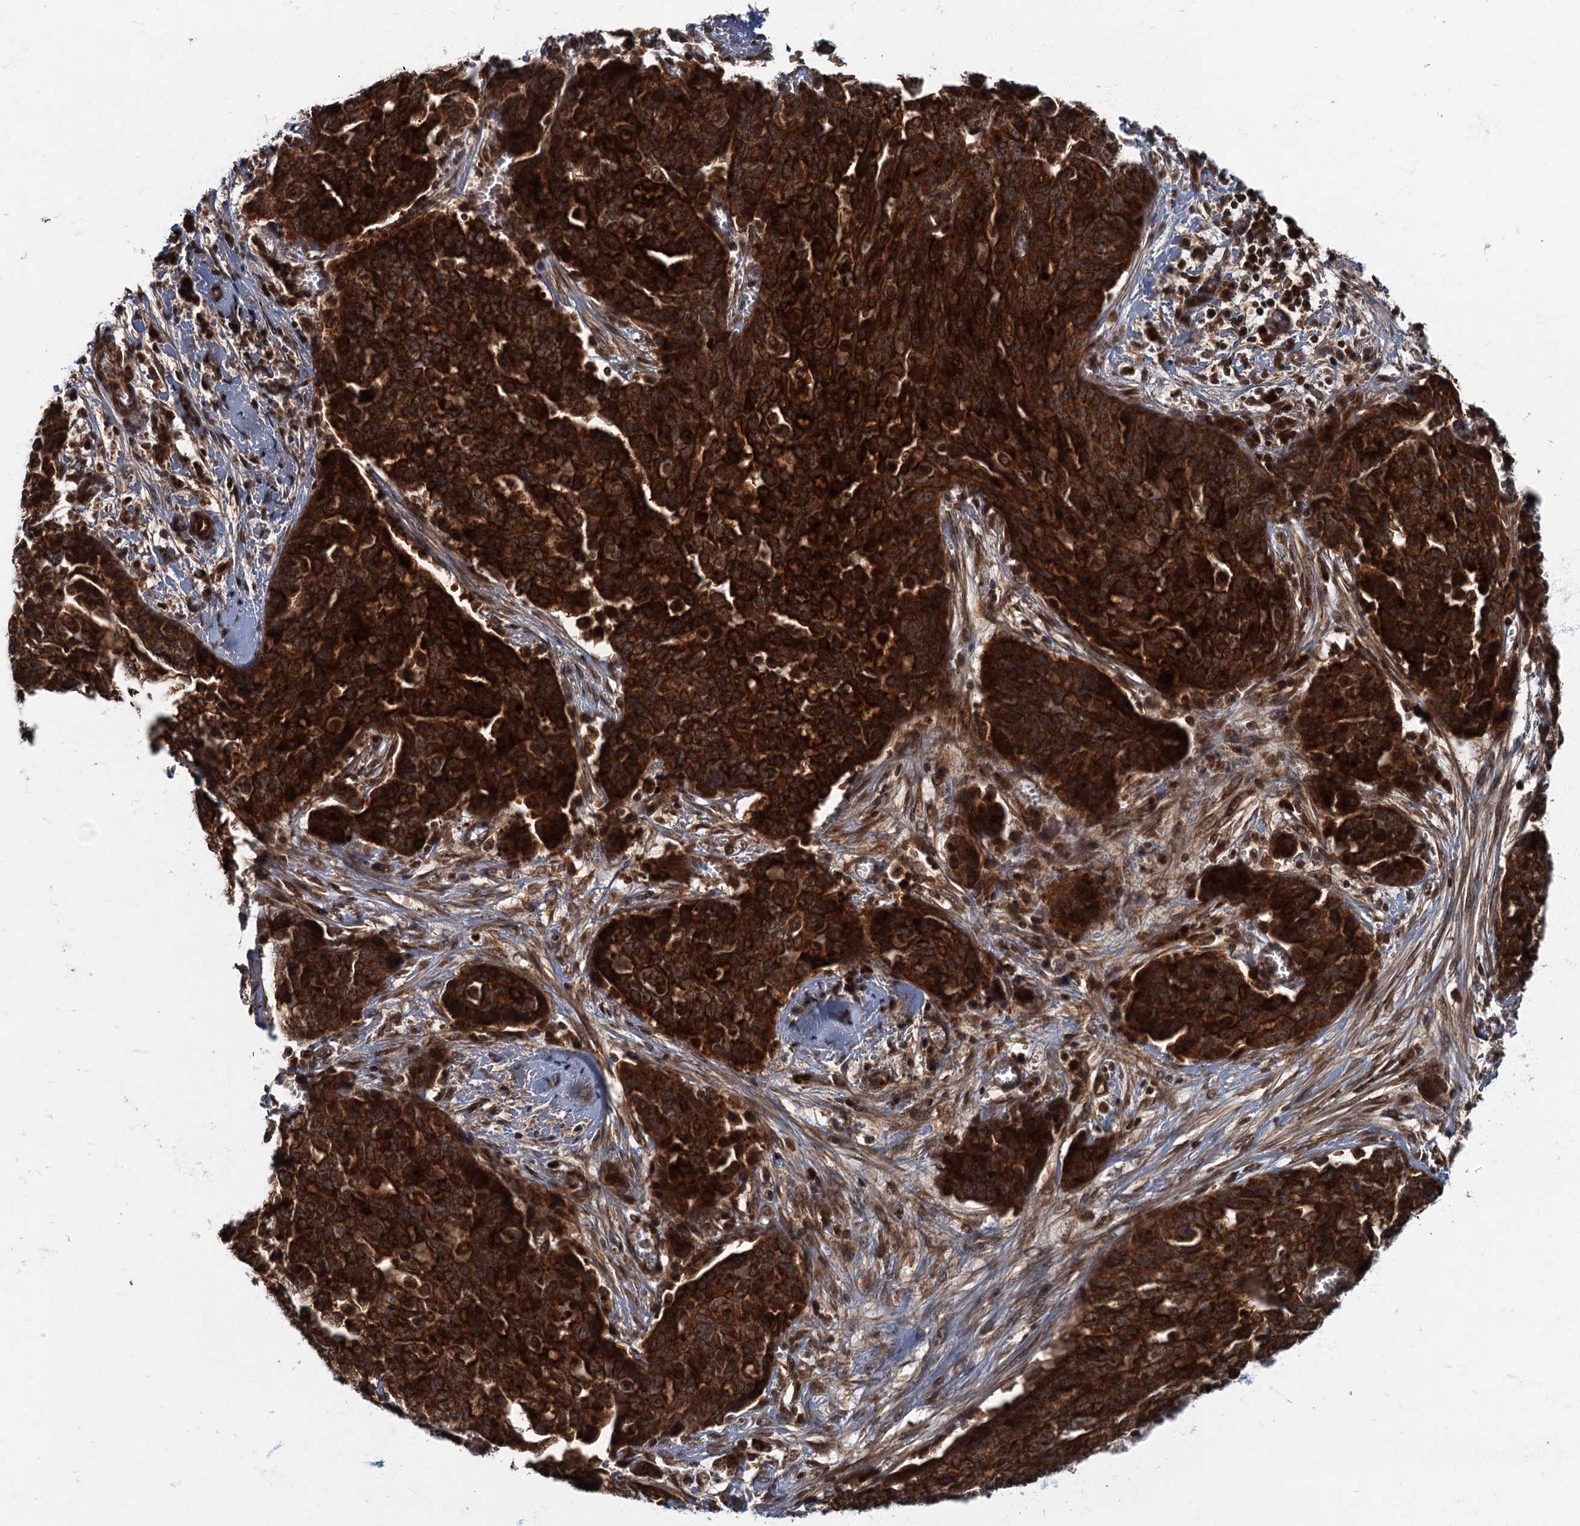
{"staining": {"intensity": "strong", "quantity": ">75%", "location": "cytoplasmic/membranous"}, "tissue": "ovarian cancer", "cell_type": "Tumor cells", "image_type": "cancer", "snomed": [{"axis": "morphology", "description": "Cystadenocarcinoma, serous, NOS"}, {"axis": "topography", "description": "Soft tissue"}, {"axis": "topography", "description": "Ovary"}], "caption": "Immunohistochemistry photomicrograph of ovarian serous cystadenocarcinoma stained for a protein (brown), which demonstrates high levels of strong cytoplasmic/membranous staining in approximately >75% of tumor cells.", "gene": "SLC11A2", "patient": {"sex": "female", "age": 57}}